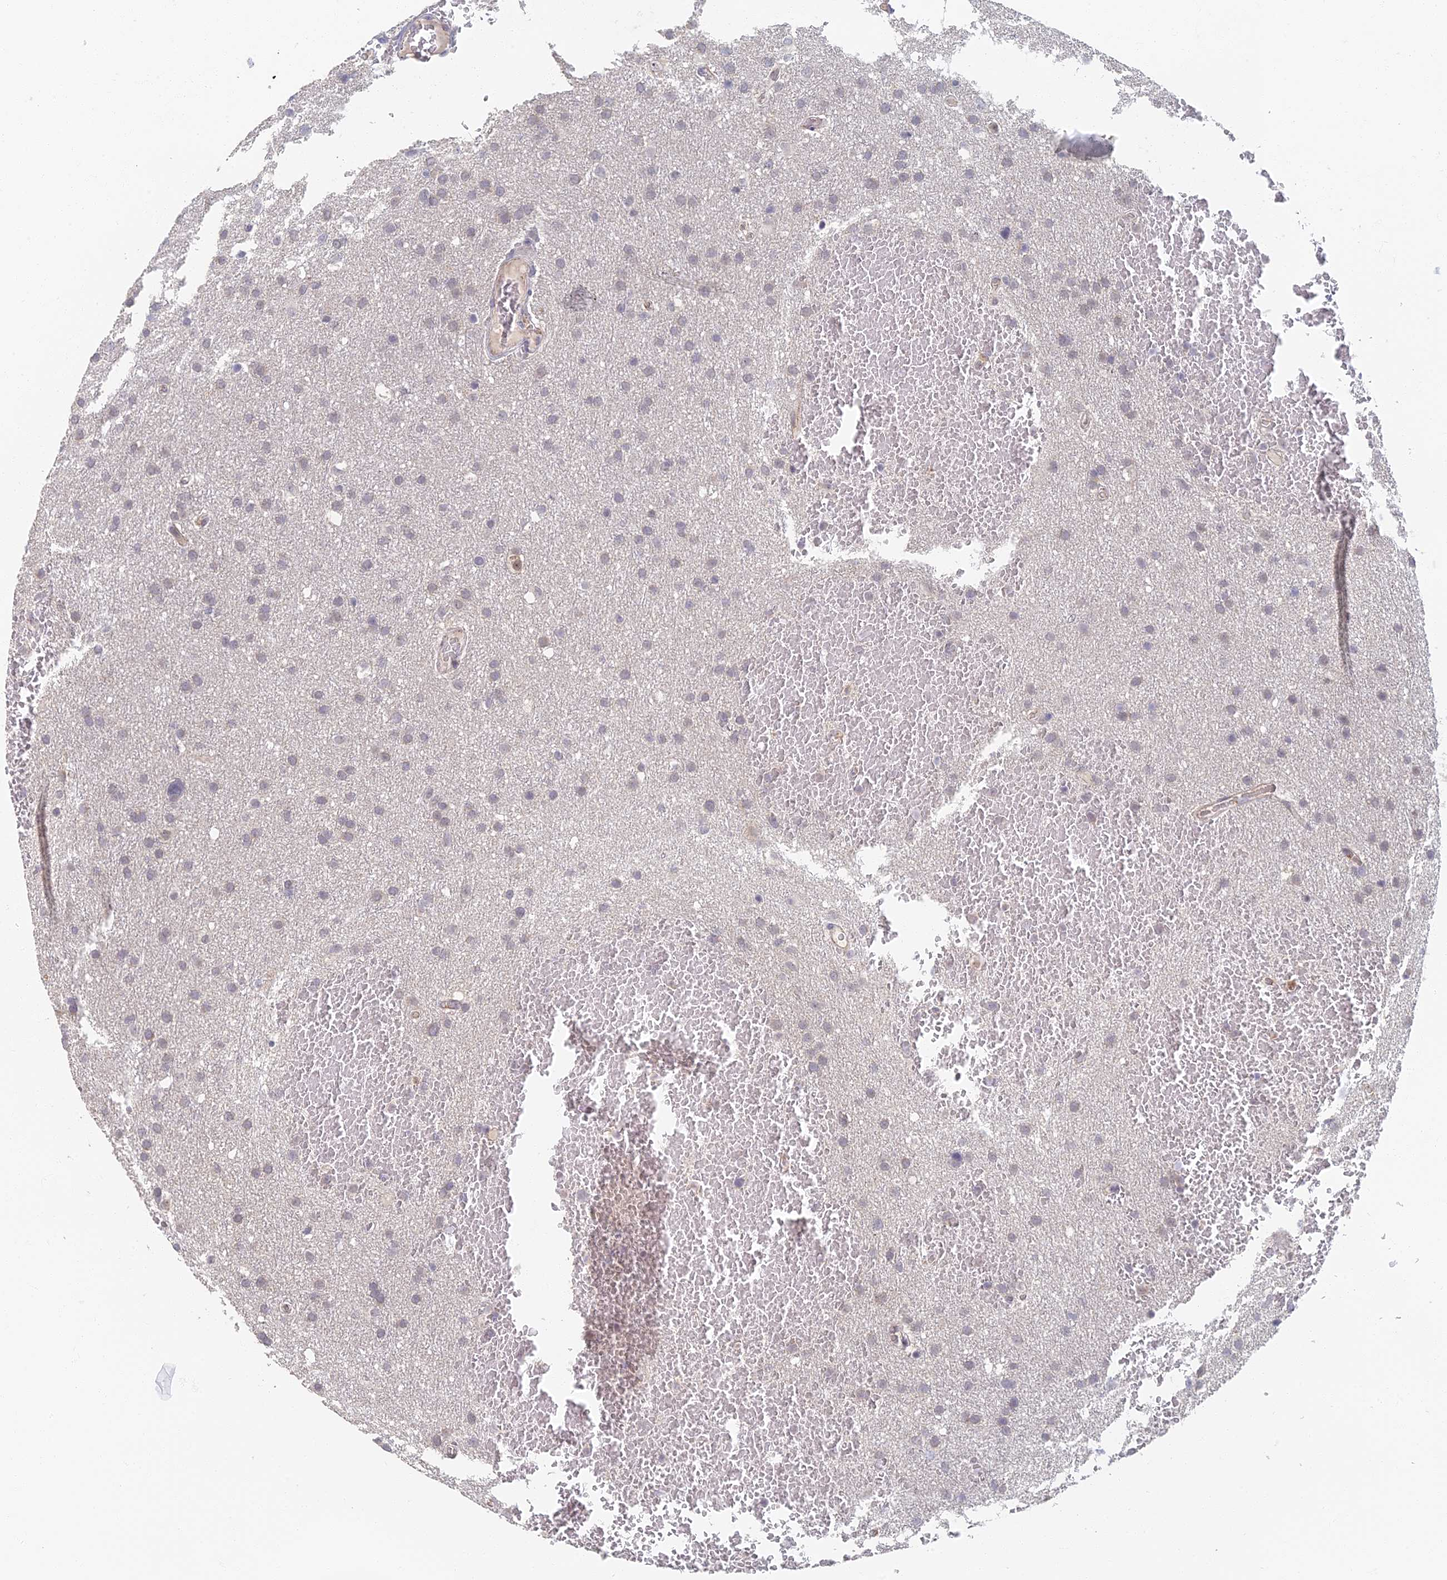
{"staining": {"intensity": "negative", "quantity": "none", "location": "none"}, "tissue": "glioma", "cell_type": "Tumor cells", "image_type": "cancer", "snomed": [{"axis": "morphology", "description": "Glioma, malignant, High grade"}, {"axis": "topography", "description": "Cerebral cortex"}], "caption": "Immunohistochemistry of human glioma reveals no expression in tumor cells.", "gene": "GPATCH1", "patient": {"sex": "female", "age": 36}}